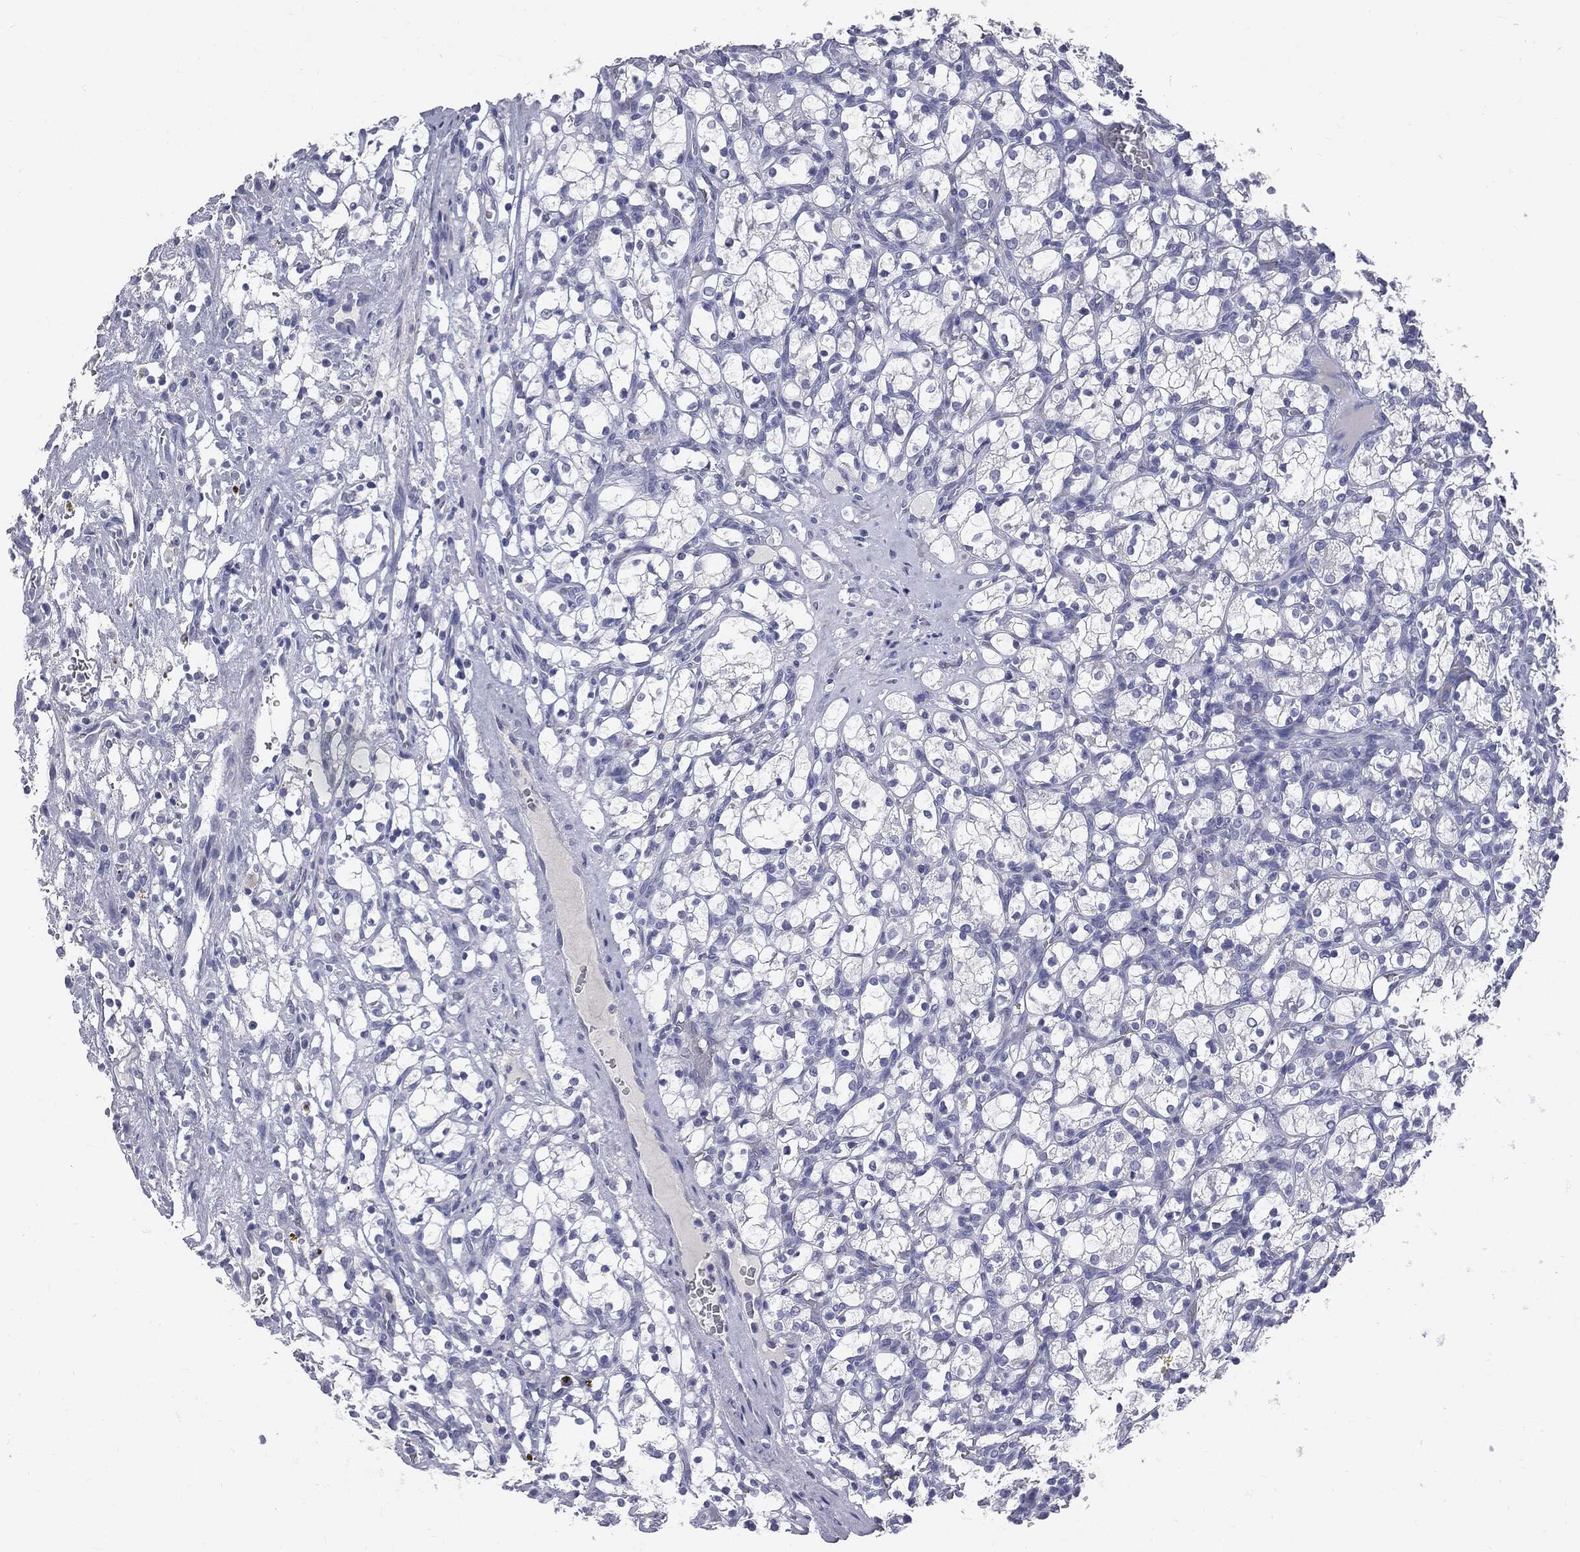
{"staining": {"intensity": "negative", "quantity": "none", "location": "none"}, "tissue": "renal cancer", "cell_type": "Tumor cells", "image_type": "cancer", "snomed": [{"axis": "morphology", "description": "Adenocarcinoma, NOS"}, {"axis": "topography", "description": "Kidney"}], "caption": "DAB (3,3'-diaminobenzidine) immunohistochemical staining of human renal adenocarcinoma reveals no significant positivity in tumor cells.", "gene": "AFP", "patient": {"sex": "female", "age": 69}}